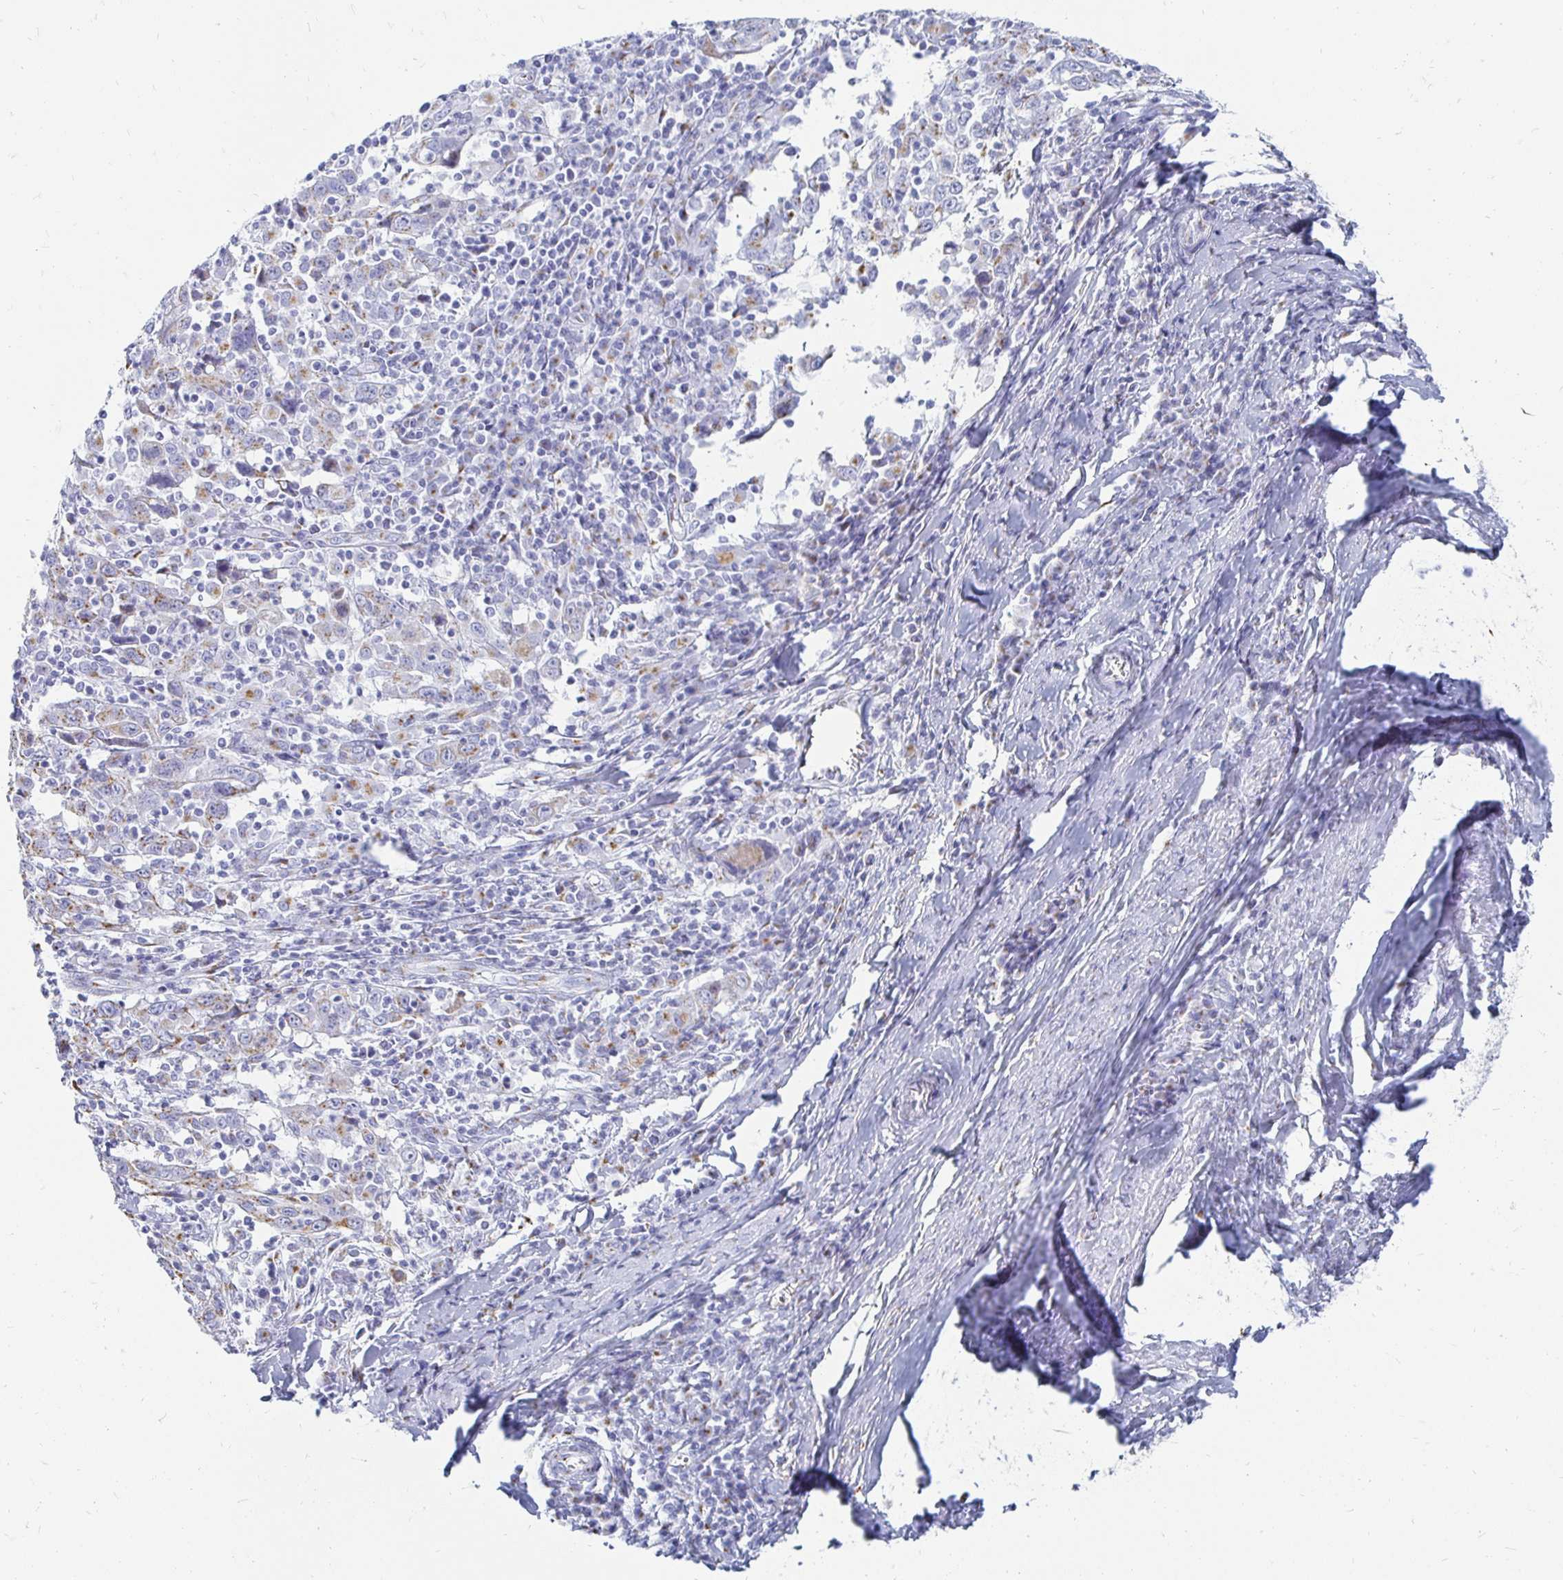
{"staining": {"intensity": "weak", "quantity": "25%-75%", "location": "cytoplasmic/membranous"}, "tissue": "cervical cancer", "cell_type": "Tumor cells", "image_type": "cancer", "snomed": [{"axis": "morphology", "description": "Squamous cell carcinoma, NOS"}, {"axis": "topography", "description": "Cervix"}], "caption": "This photomicrograph demonstrates immunohistochemistry staining of human squamous cell carcinoma (cervical), with low weak cytoplasmic/membranous staining in about 25%-75% of tumor cells.", "gene": "PAGE4", "patient": {"sex": "female", "age": 46}}